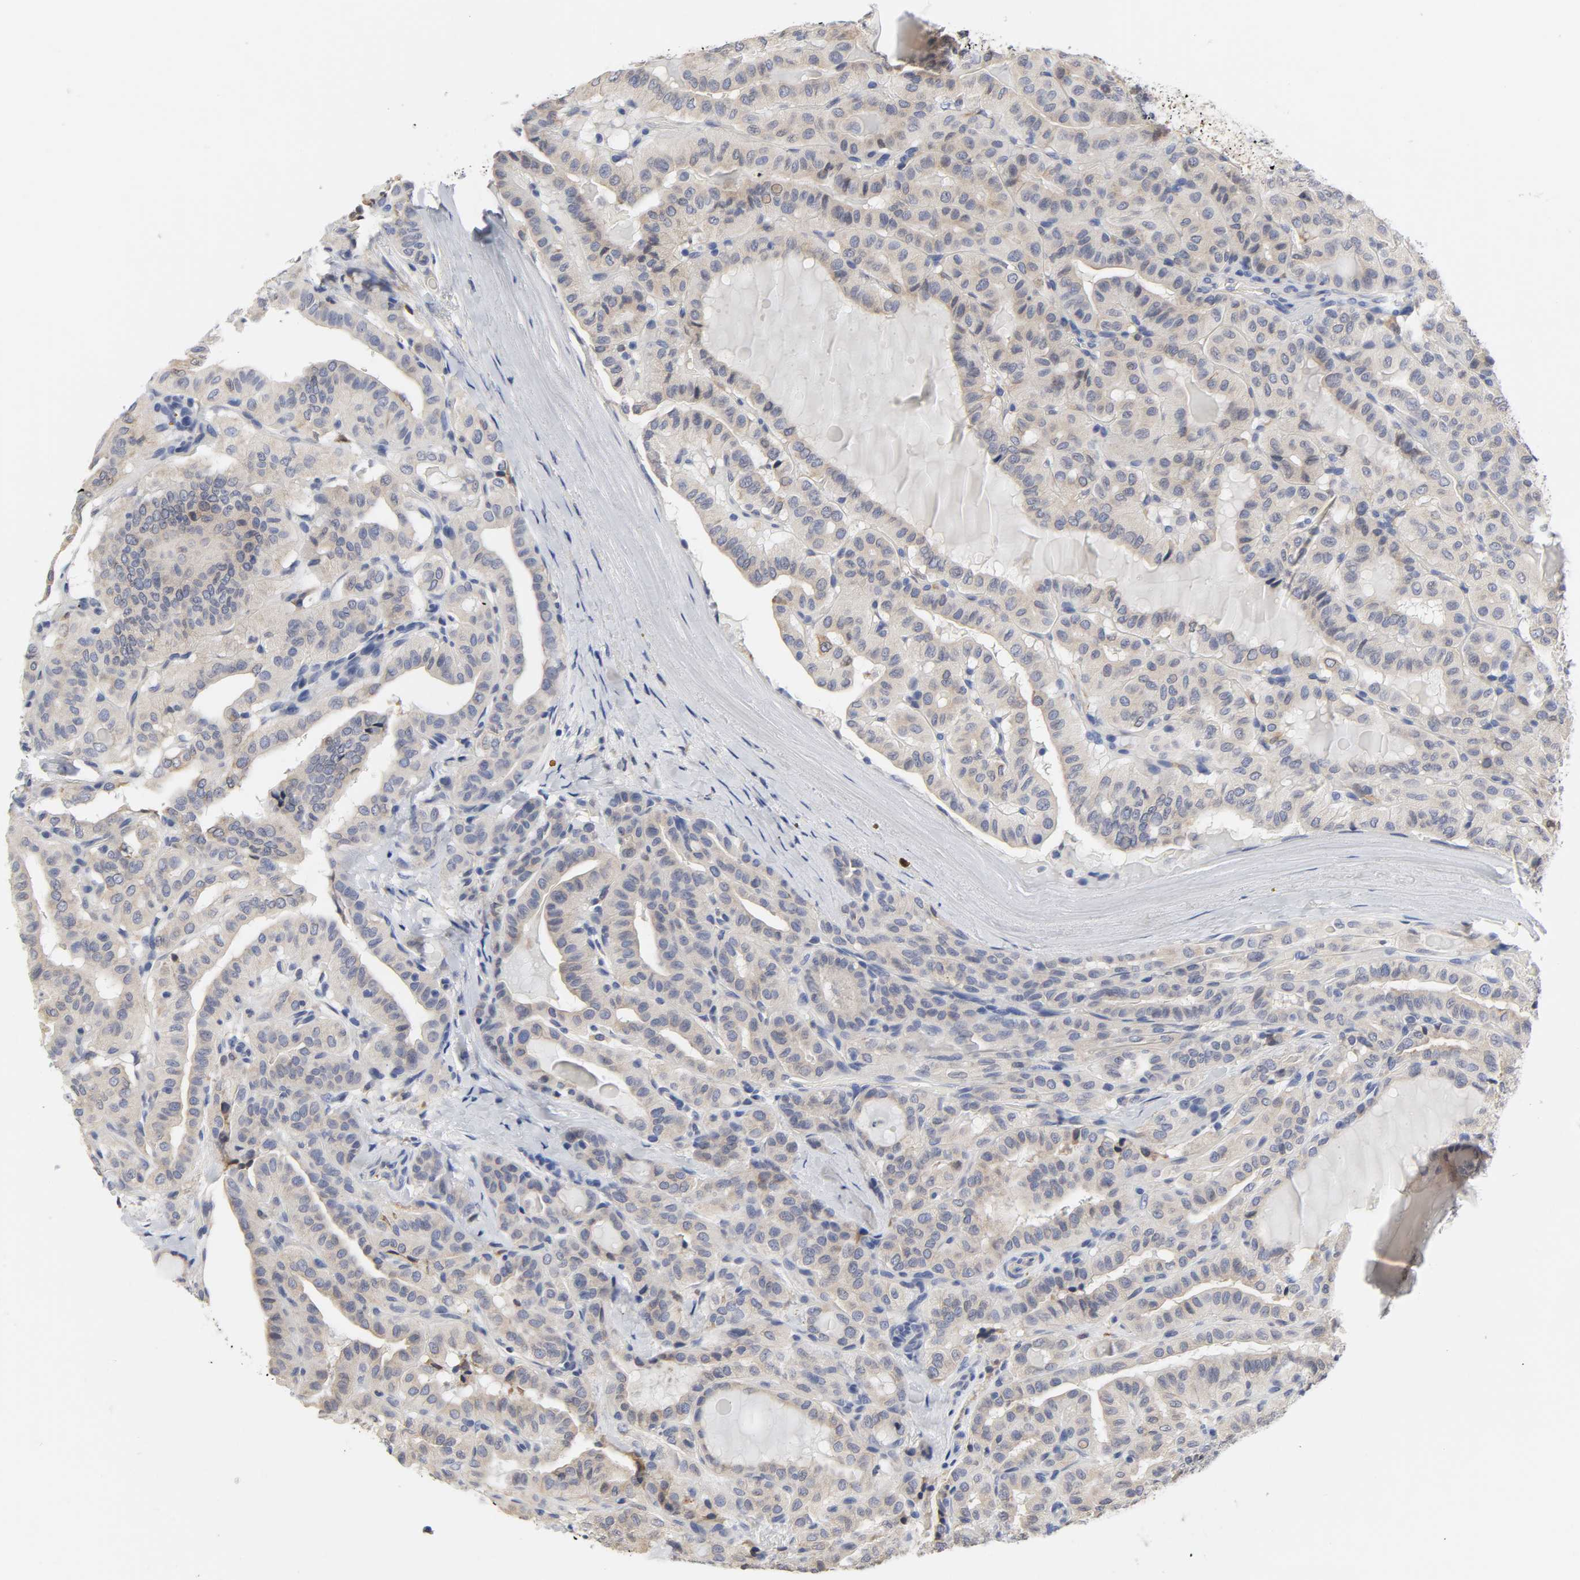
{"staining": {"intensity": "weak", "quantity": ">75%", "location": "cytoplasmic/membranous"}, "tissue": "thyroid cancer", "cell_type": "Tumor cells", "image_type": "cancer", "snomed": [{"axis": "morphology", "description": "Papillary adenocarcinoma, NOS"}, {"axis": "topography", "description": "Thyroid gland"}], "caption": "Immunohistochemical staining of human thyroid papillary adenocarcinoma displays low levels of weak cytoplasmic/membranous positivity in approximately >75% of tumor cells.", "gene": "HCK", "patient": {"sex": "male", "age": 77}}